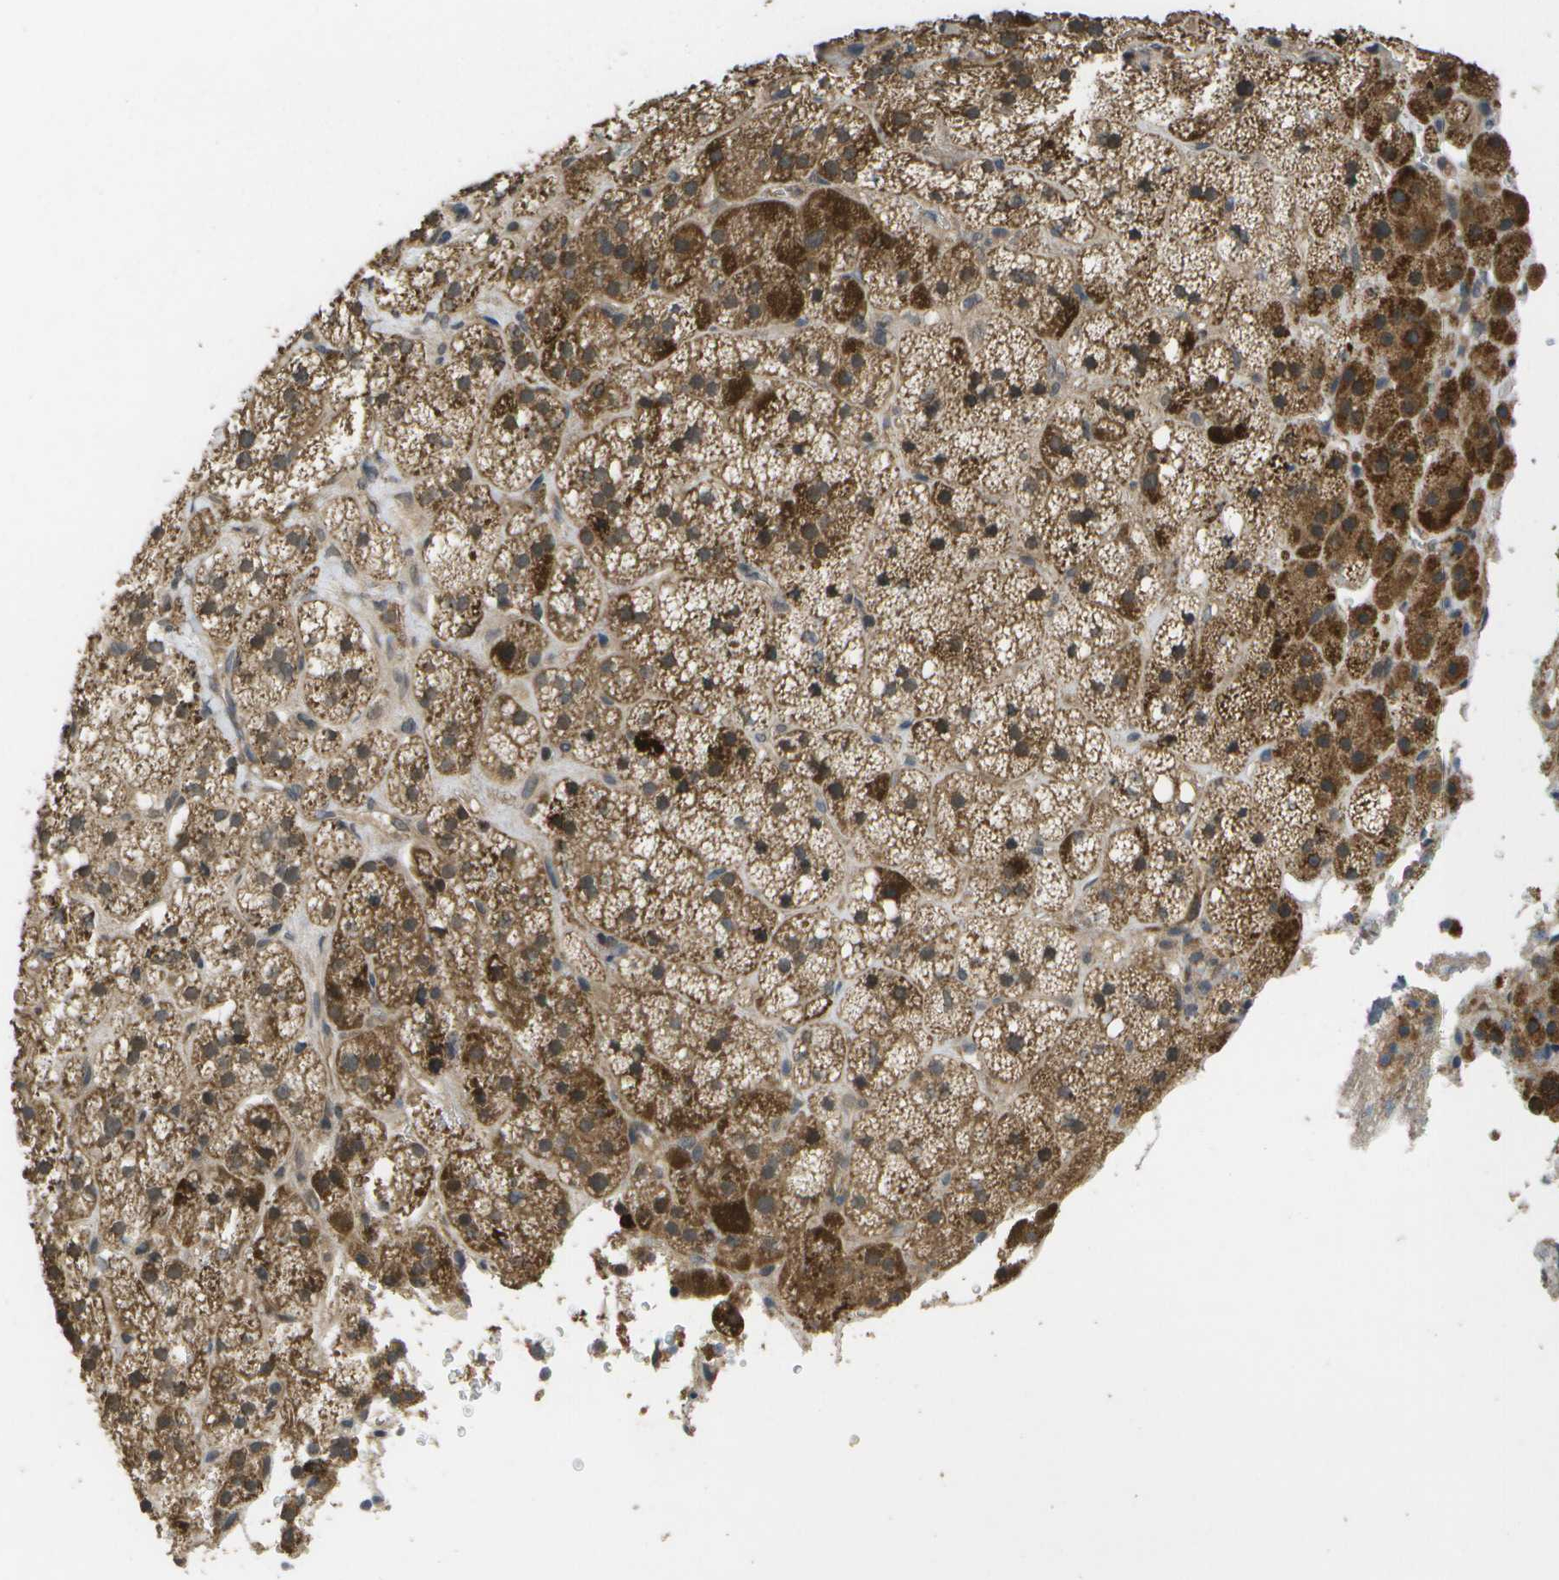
{"staining": {"intensity": "strong", "quantity": ">75%", "location": "cytoplasmic/membranous"}, "tissue": "adrenal gland", "cell_type": "Glandular cells", "image_type": "normal", "snomed": [{"axis": "morphology", "description": "Normal tissue, NOS"}, {"axis": "topography", "description": "Adrenal gland"}], "caption": "IHC histopathology image of normal adrenal gland stained for a protein (brown), which shows high levels of strong cytoplasmic/membranous positivity in about >75% of glandular cells.", "gene": "ALAS1", "patient": {"sex": "female", "age": 59}}